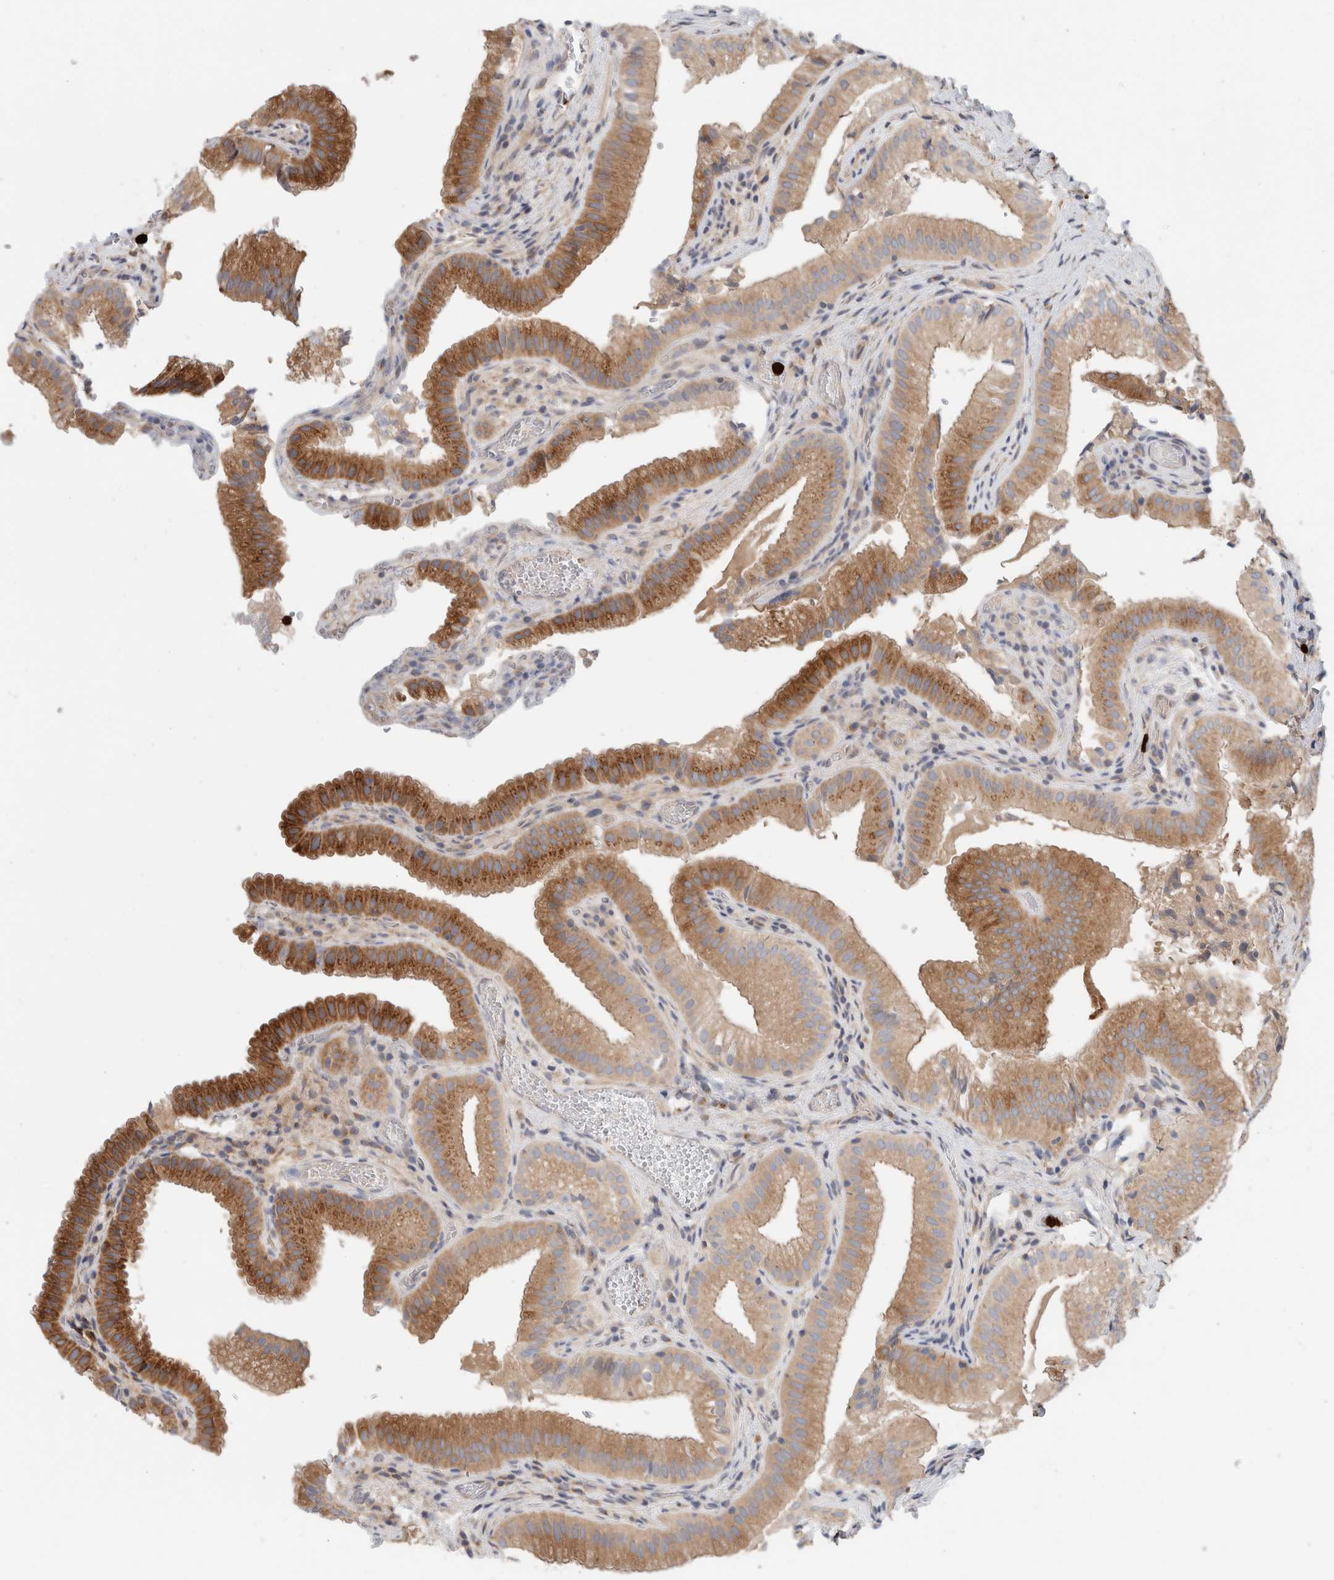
{"staining": {"intensity": "moderate", "quantity": ">75%", "location": "cytoplasmic/membranous"}, "tissue": "gallbladder", "cell_type": "Glandular cells", "image_type": "normal", "snomed": [{"axis": "morphology", "description": "Normal tissue, NOS"}, {"axis": "topography", "description": "Gallbladder"}], "caption": "Brown immunohistochemical staining in normal human gallbladder exhibits moderate cytoplasmic/membranous staining in about >75% of glandular cells. (DAB IHC, brown staining for protein, blue staining for nuclei).", "gene": "P4HA1", "patient": {"sex": "female", "age": 30}}